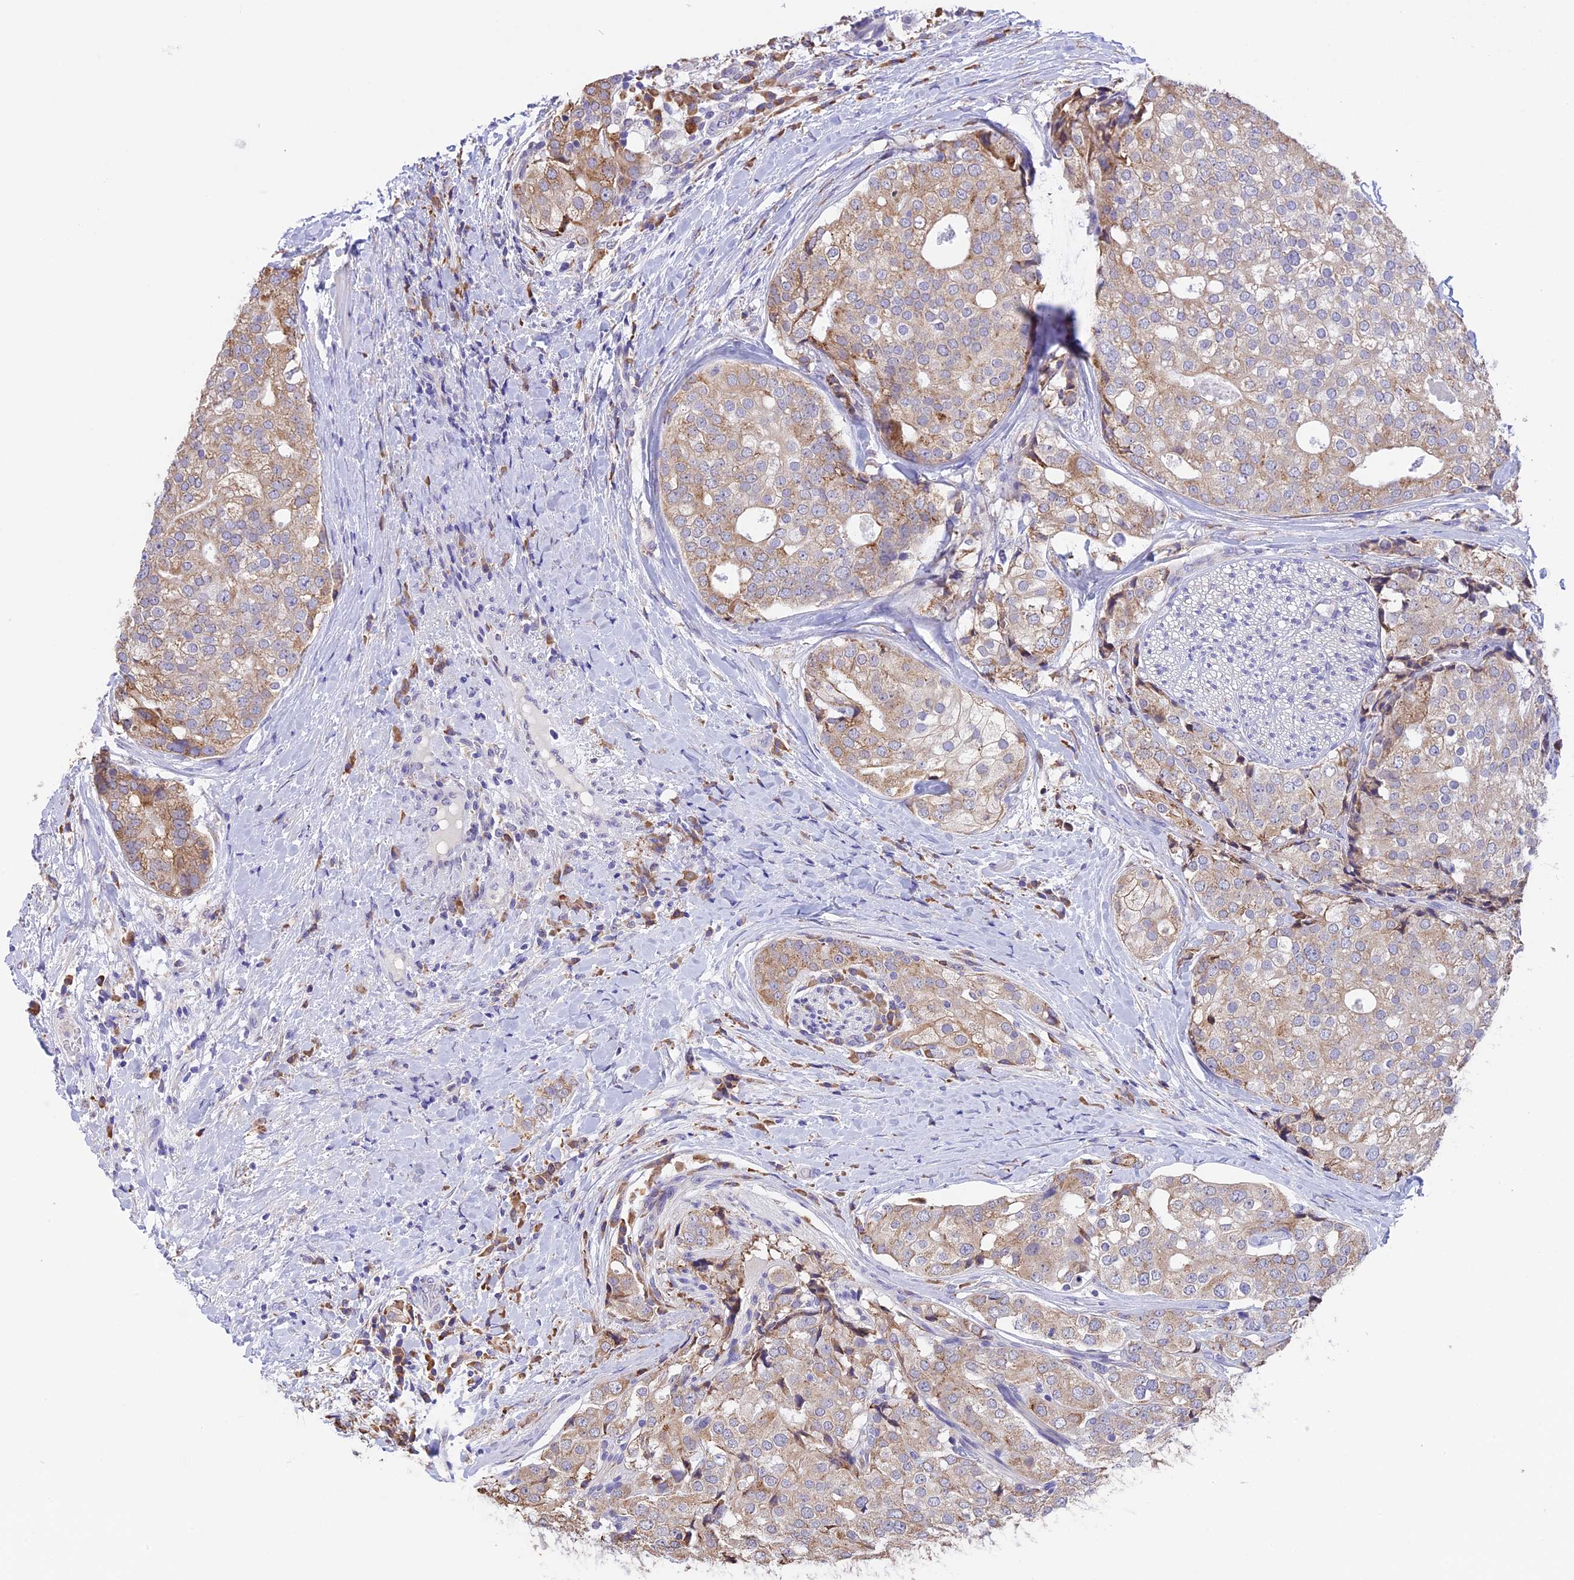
{"staining": {"intensity": "weak", "quantity": "25%-75%", "location": "cytoplasmic/membranous"}, "tissue": "prostate cancer", "cell_type": "Tumor cells", "image_type": "cancer", "snomed": [{"axis": "morphology", "description": "Adenocarcinoma, High grade"}, {"axis": "topography", "description": "Prostate"}], "caption": "Prostate cancer (high-grade adenocarcinoma) stained for a protein (brown) reveals weak cytoplasmic/membranous positive positivity in about 25%-75% of tumor cells.", "gene": "DMRTA2", "patient": {"sex": "male", "age": 49}}